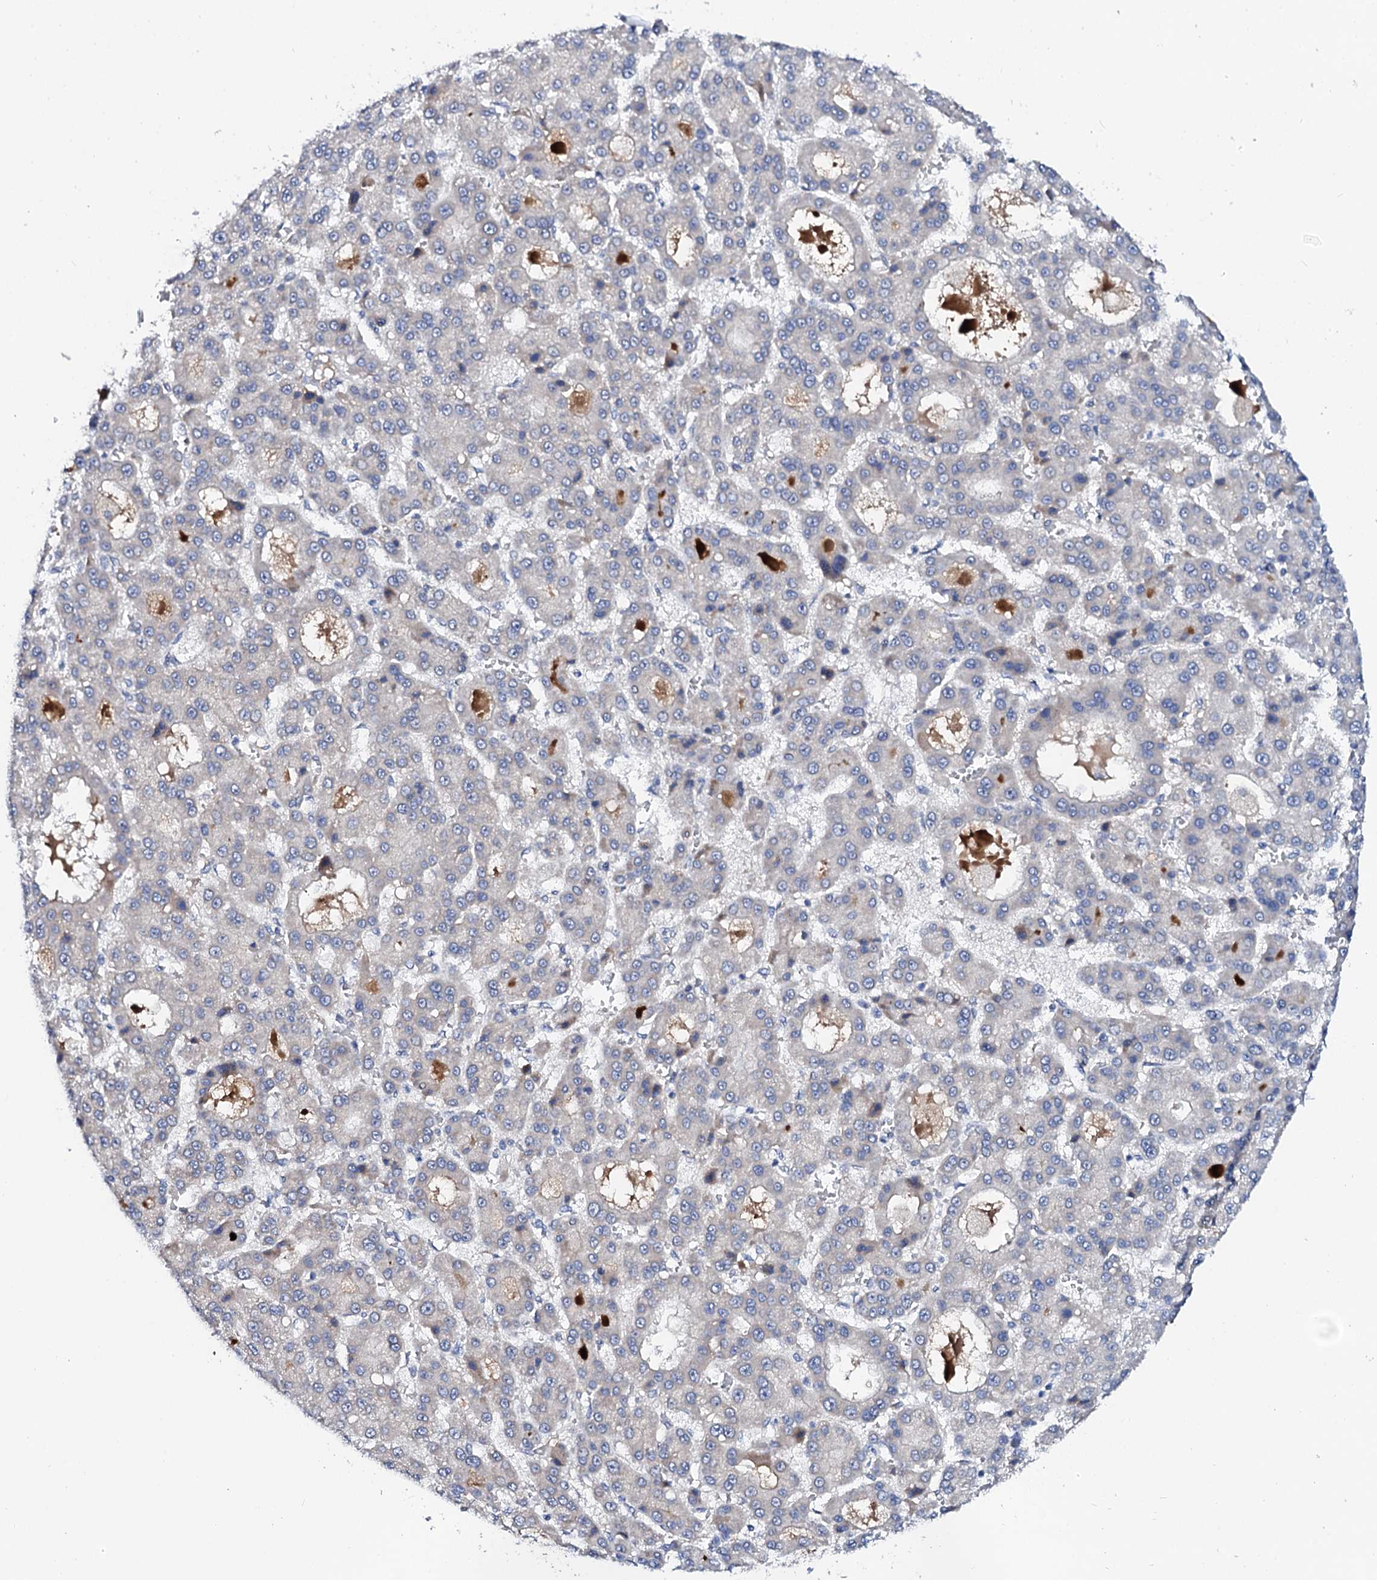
{"staining": {"intensity": "negative", "quantity": "none", "location": "none"}, "tissue": "liver cancer", "cell_type": "Tumor cells", "image_type": "cancer", "snomed": [{"axis": "morphology", "description": "Carcinoma, Hepatocellular, NOS"}, {"axis": "topography", "description": "Liver"}], "caption": "Liver cancer (hepatocellular carcinoma) was stained to show a protein in brown. There is no significant expression in tumor cells.", "gene": "BTBD16", "patient": {"sex": "male", "age": 70}}